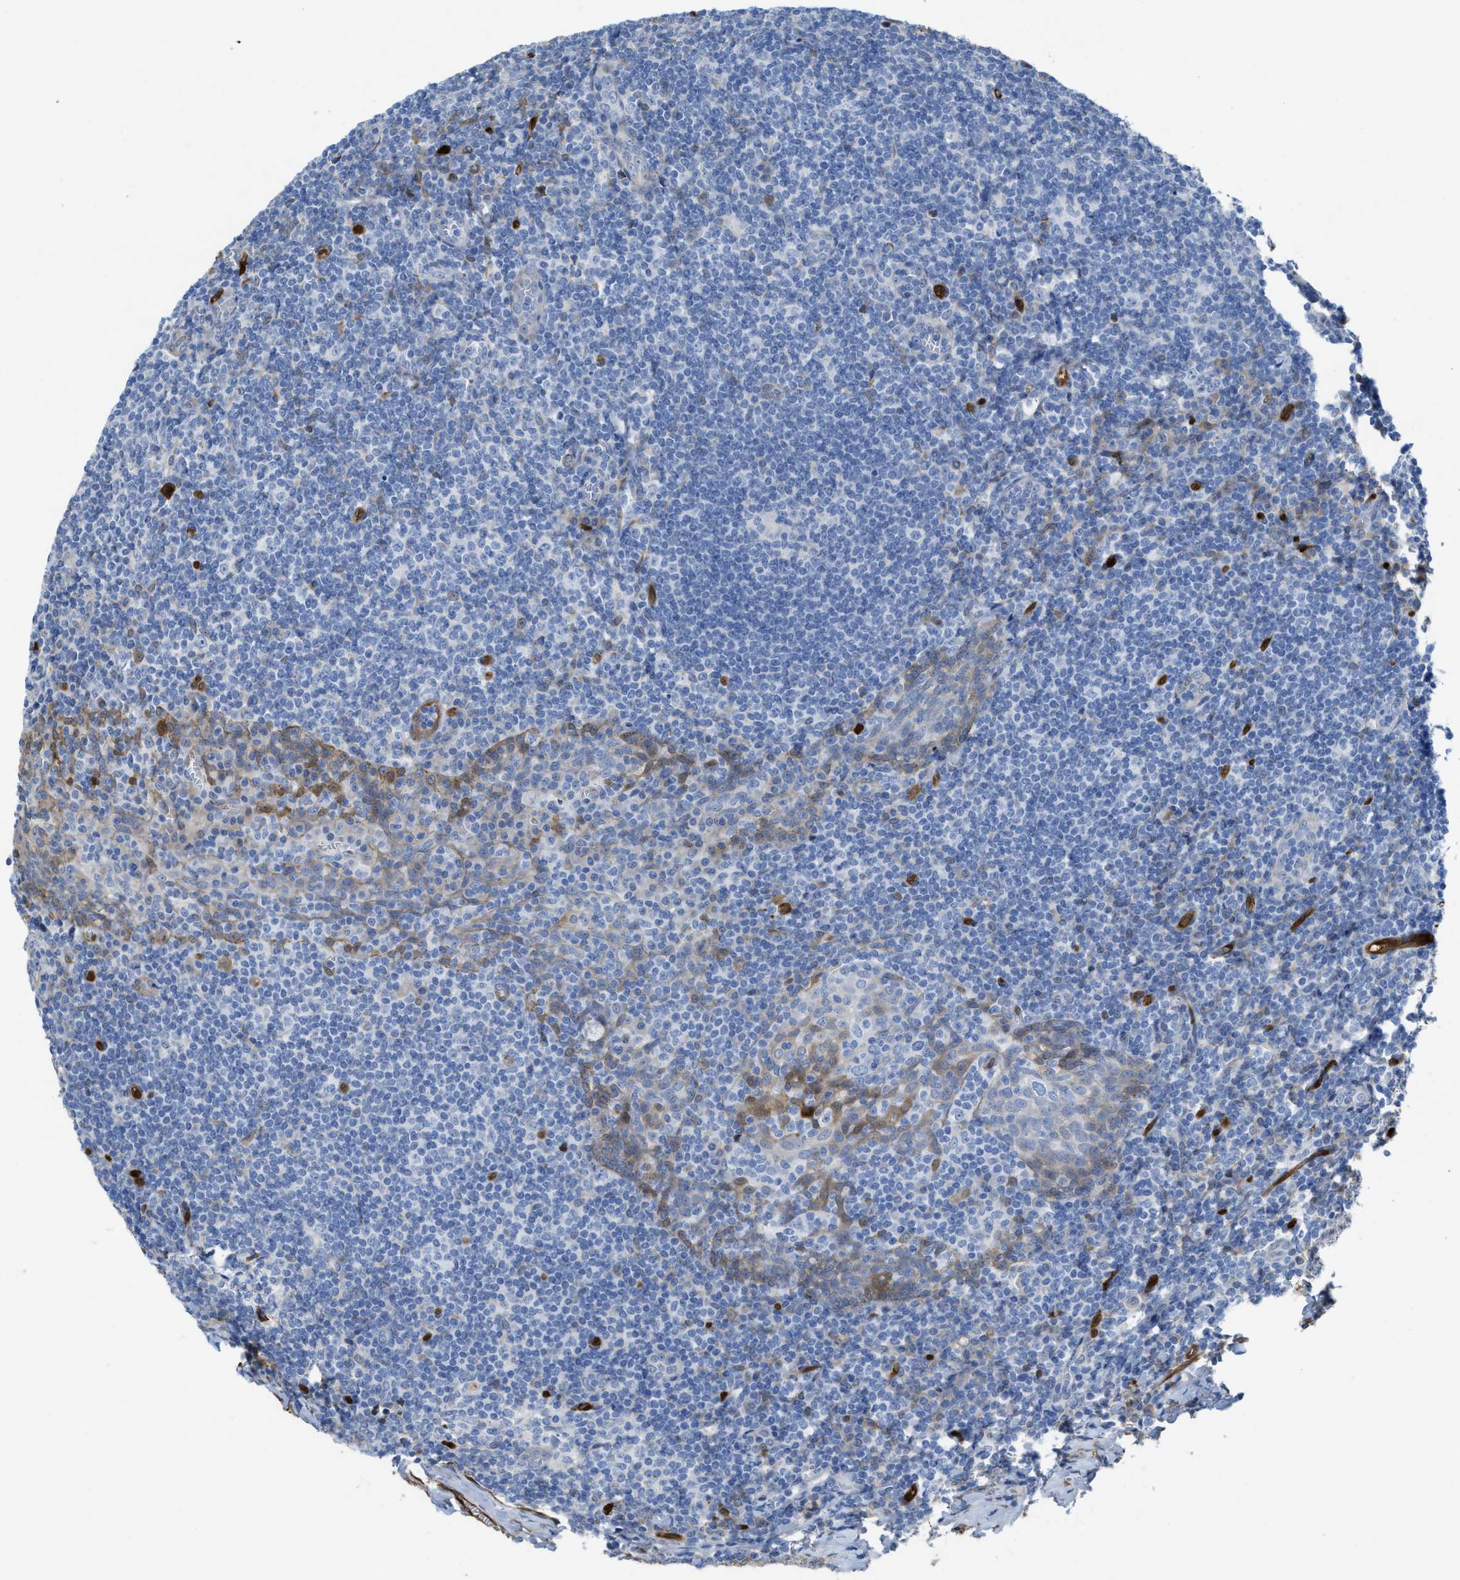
{"staining": {"intensity": "negative", "quantity": "none", "location": "none"}, "tissue": "tonsil", "cell_type": "Germinal center cells", "image_type": "normal", "snomed": [{"axis": "morphology", "description": "Normal tissue, NOS"}, {"axis": "topography", "description": "Tonsil"}], "caption": "Photomicrograph shows no significant protein staining in germinal center cells of benign tonsil.", "gene": "ASS1", "patient": {"sex": "male", "age": 37}}